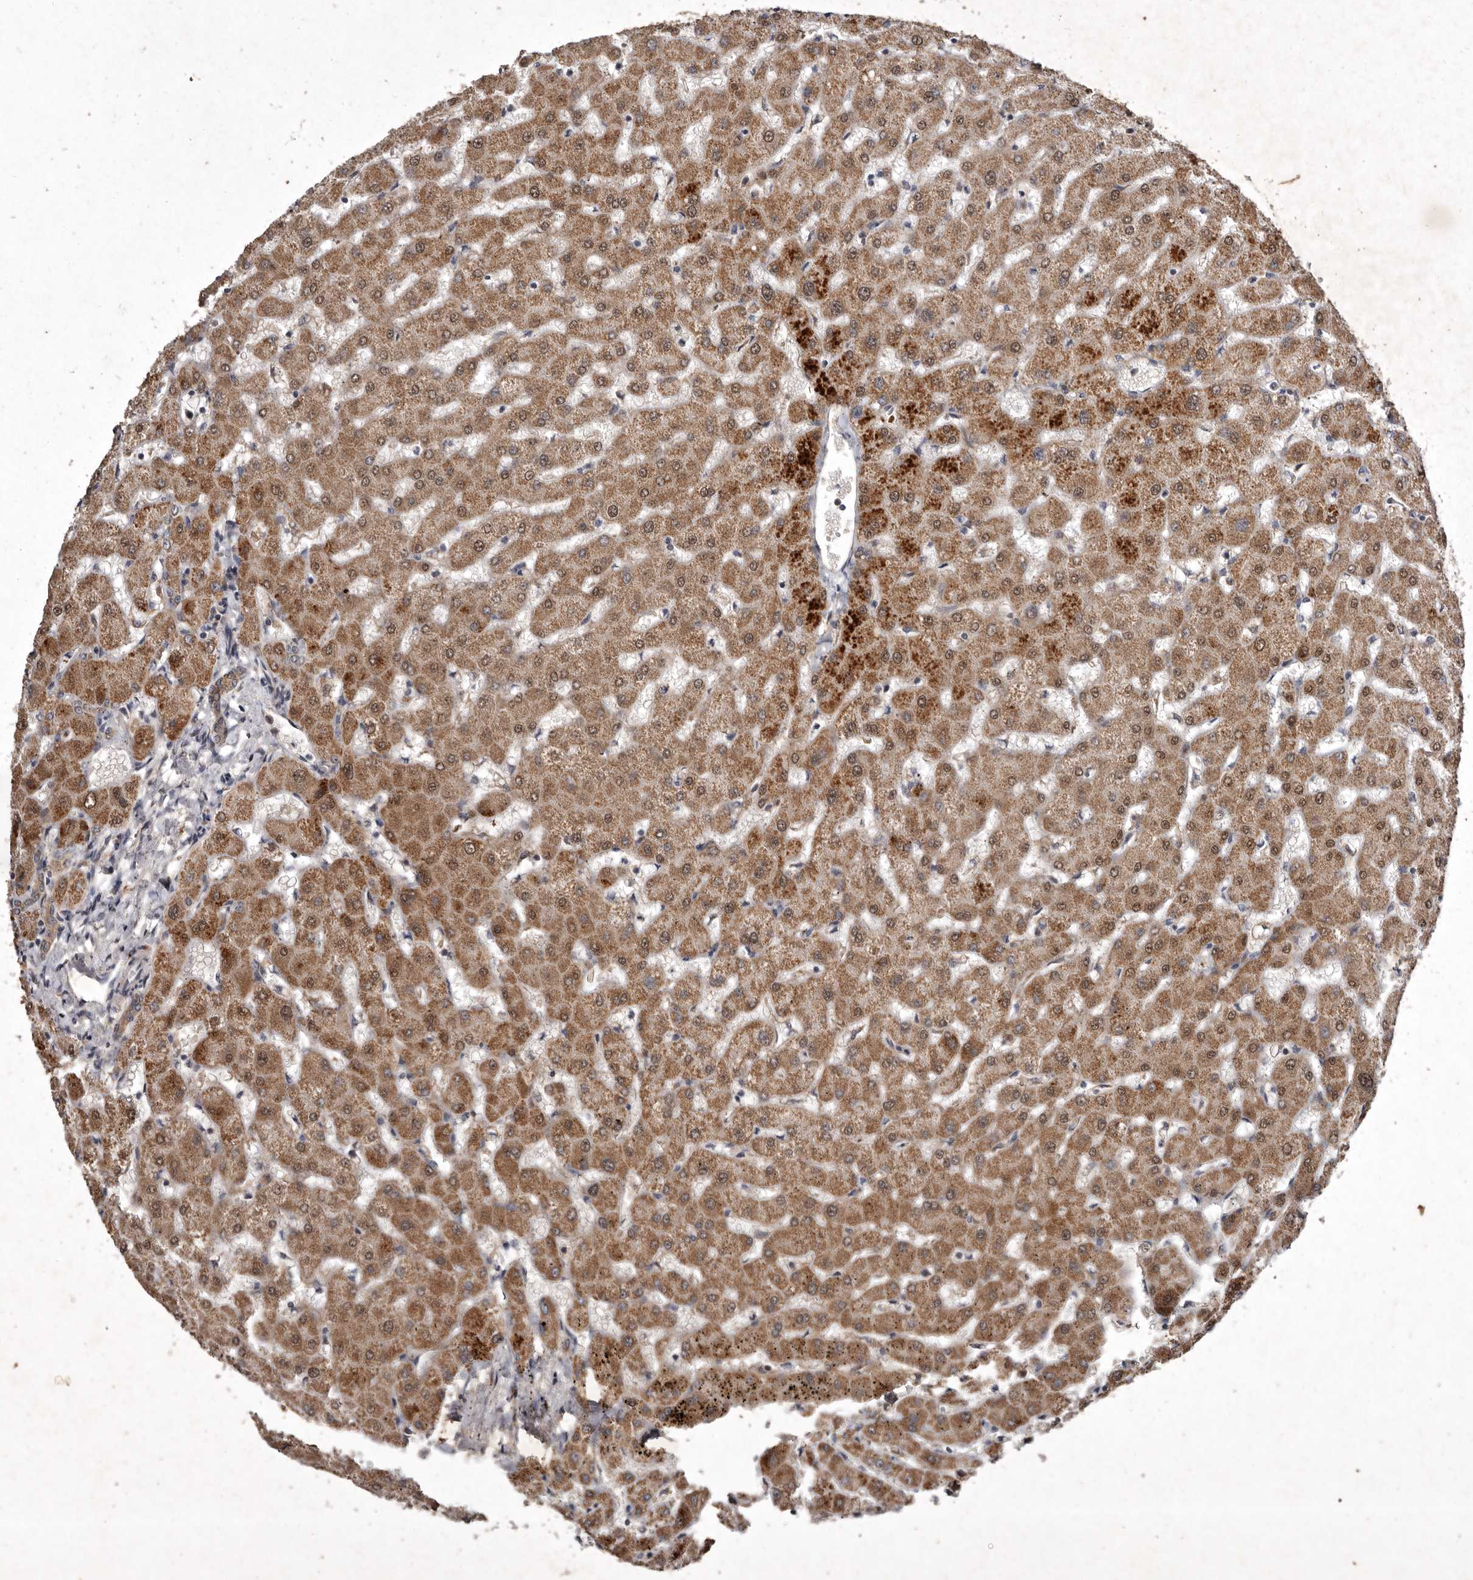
{"staining": {"intensity": "moderate", "quantity": ">75%", "location": "cytoplasmic/membranous"}, "tissue": "liver", "cell_type": "Cholangiocytes", "image_type": "normal", "snomed": [{"axis": "morphology", "description": "Normal tissue, NOS"}, {"axis": "topography", "description": "Liver"}], "caption": "Brown immunohistochemical staining in unremarkable human liver exhibits moderate cytoplasmic/membranous positivity in about >75% of cholangiocytes.", "gene": "FLAD1", "patient": {"sex": "female", "age": 63}}